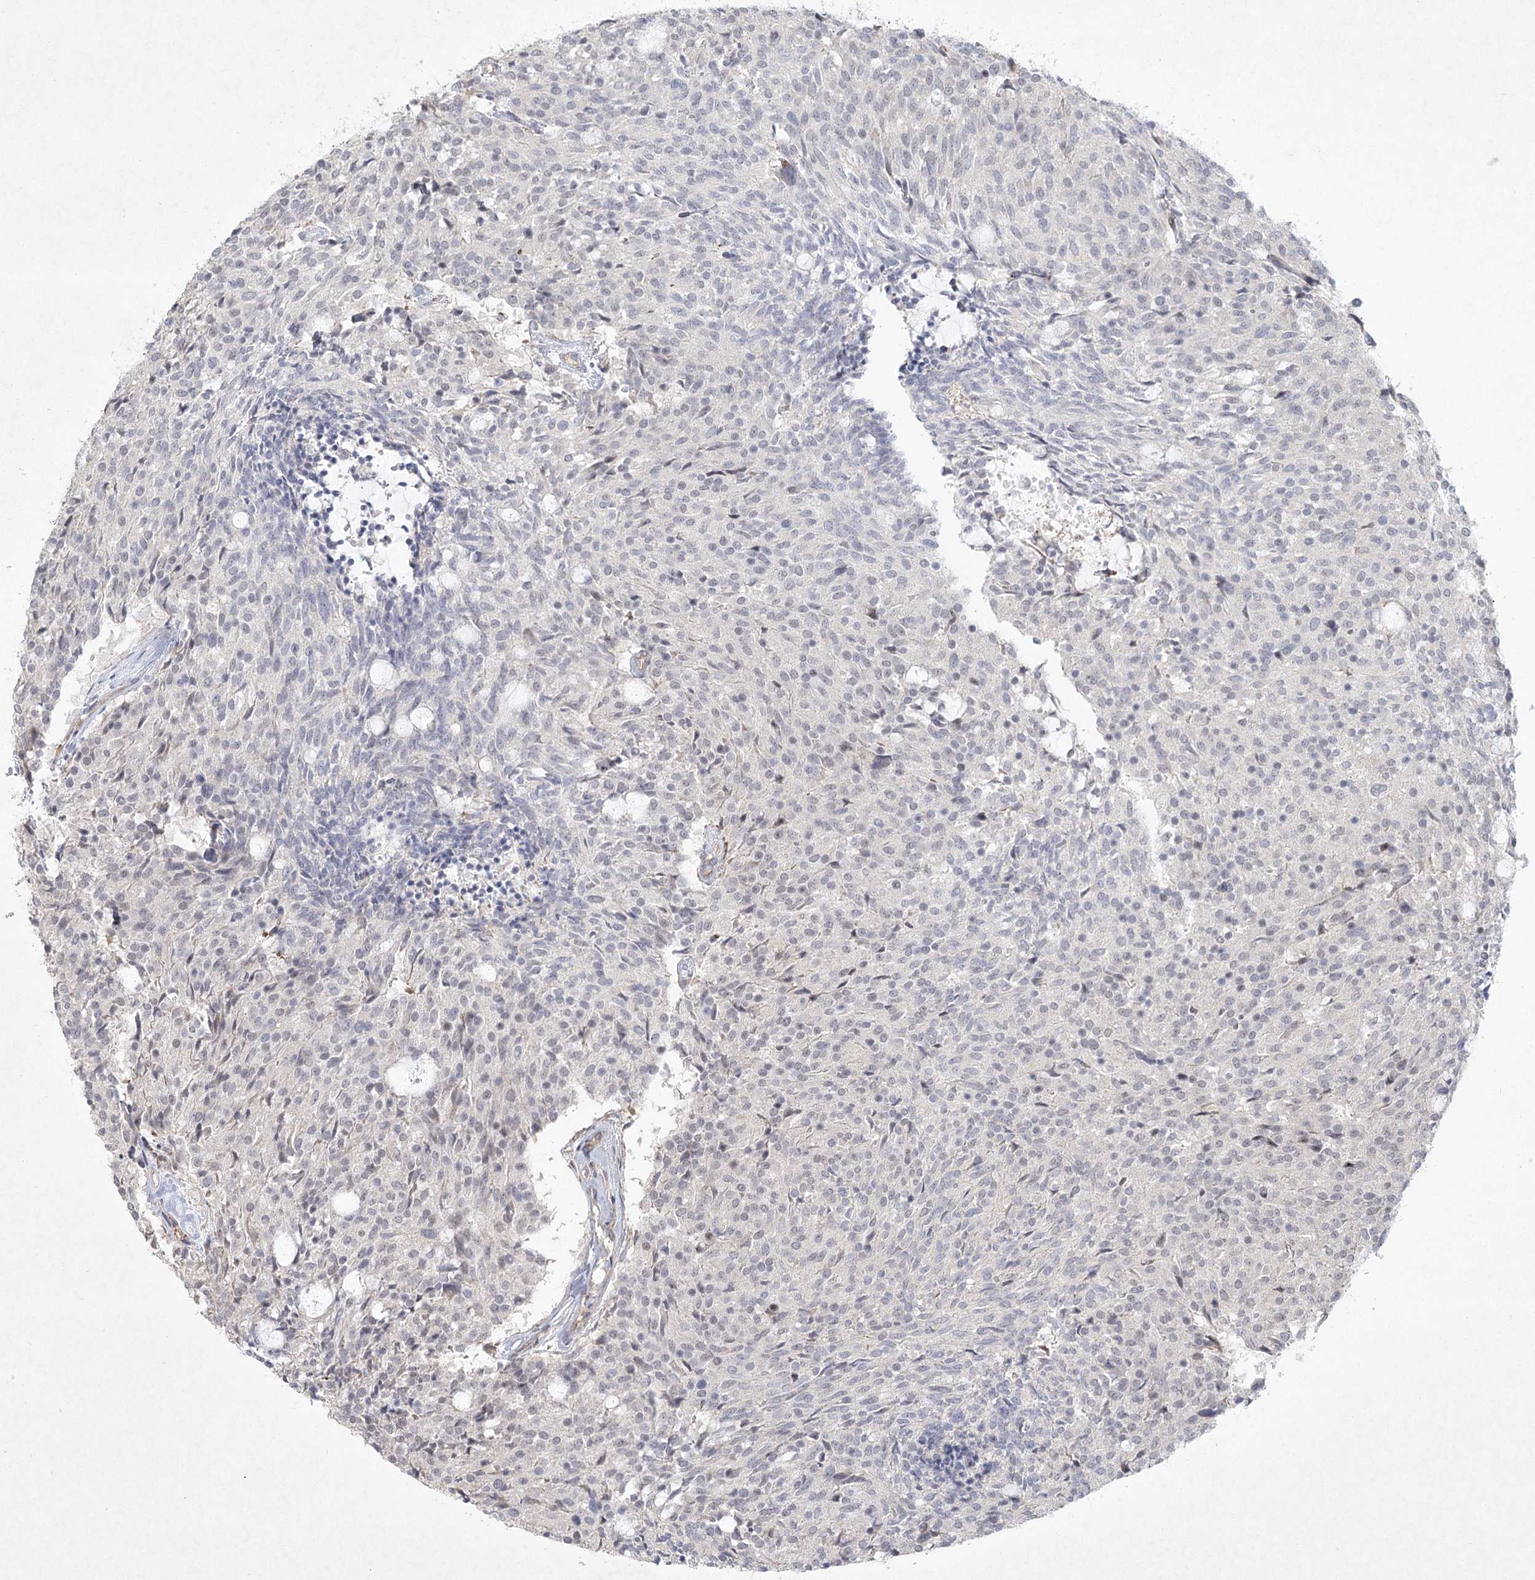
{"staining": {"intensity": "negative", "quantity": "none", "location": "none"}, "tissue": "carcinoid", "cell_type": "Tumor cells", "image_type": "cancer", "snomed": [{"axis": "morphology", "description": "Carcinoid, malignant, NOS"}, {"axis": "topography", "description": "Pancreas"}], "caption": "Immunohistochemical staining of carcinoid reveals no significant expression in tumor cells. (DAB (3,3'-diaminobenzidine) immunohistochemistry (IHC) with hematoxylin counter stain).", "gene": "FAM110C", "patient": {"sex": "female", "age": 54}}